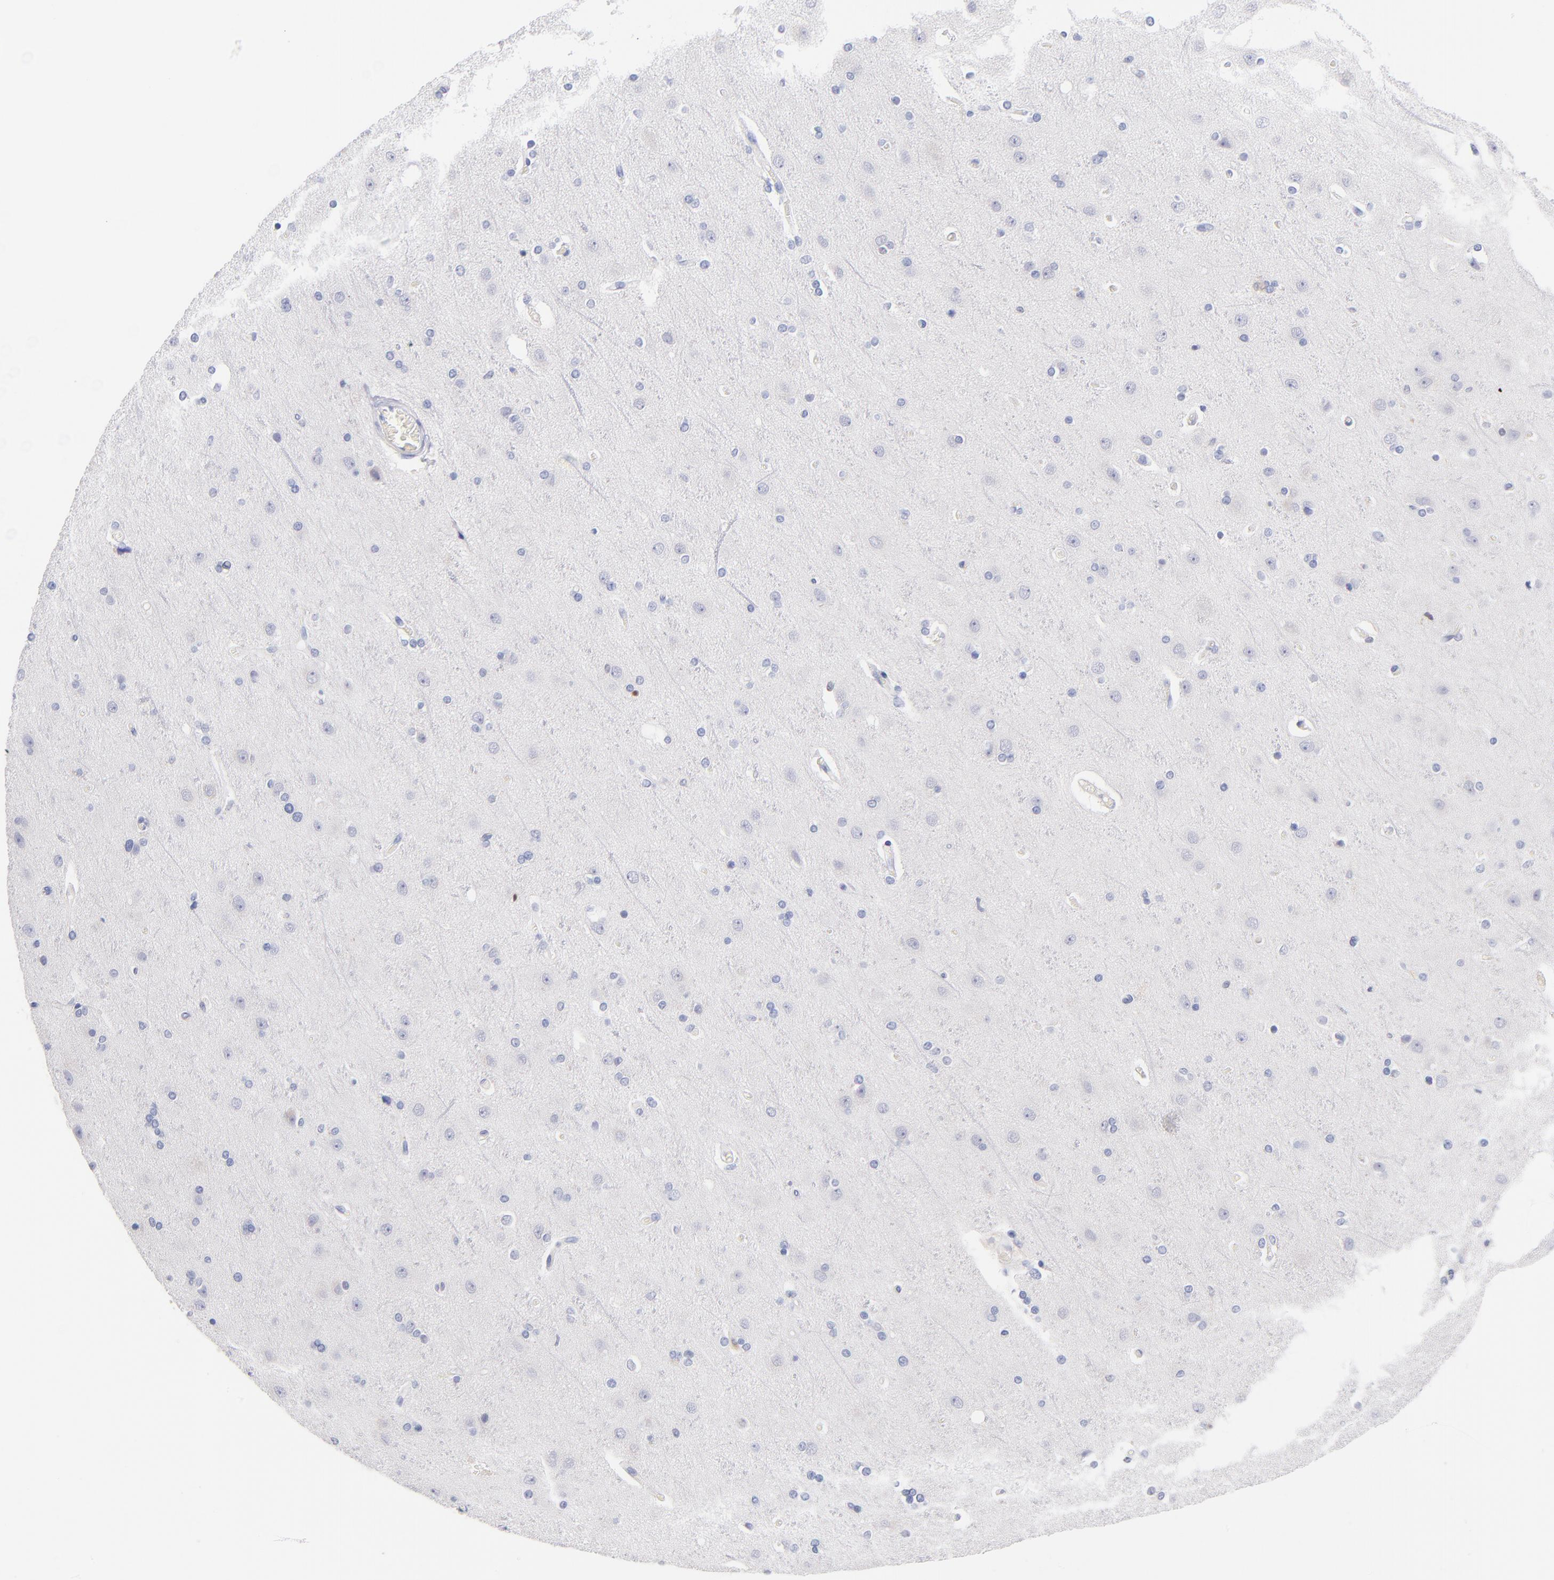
{"staining": {"intensity": "negative", "quantity": "none", "location": "none"}, "tissue": "cerebral cortex", "cell_type": "Endothelial cells", "image_type": "normal", "snomed": [{"axis": "morphology", "description": "Normal tissue, NOS"}, {"axis": "topography", "description": "Cerebral cortex"}], "caption": "Immunohistochemical staining of normal cerebral cortex exhibits no significant staining in endothelial cells.", "gene": "BID", "patient": {"sex": "female", "age": 54}}